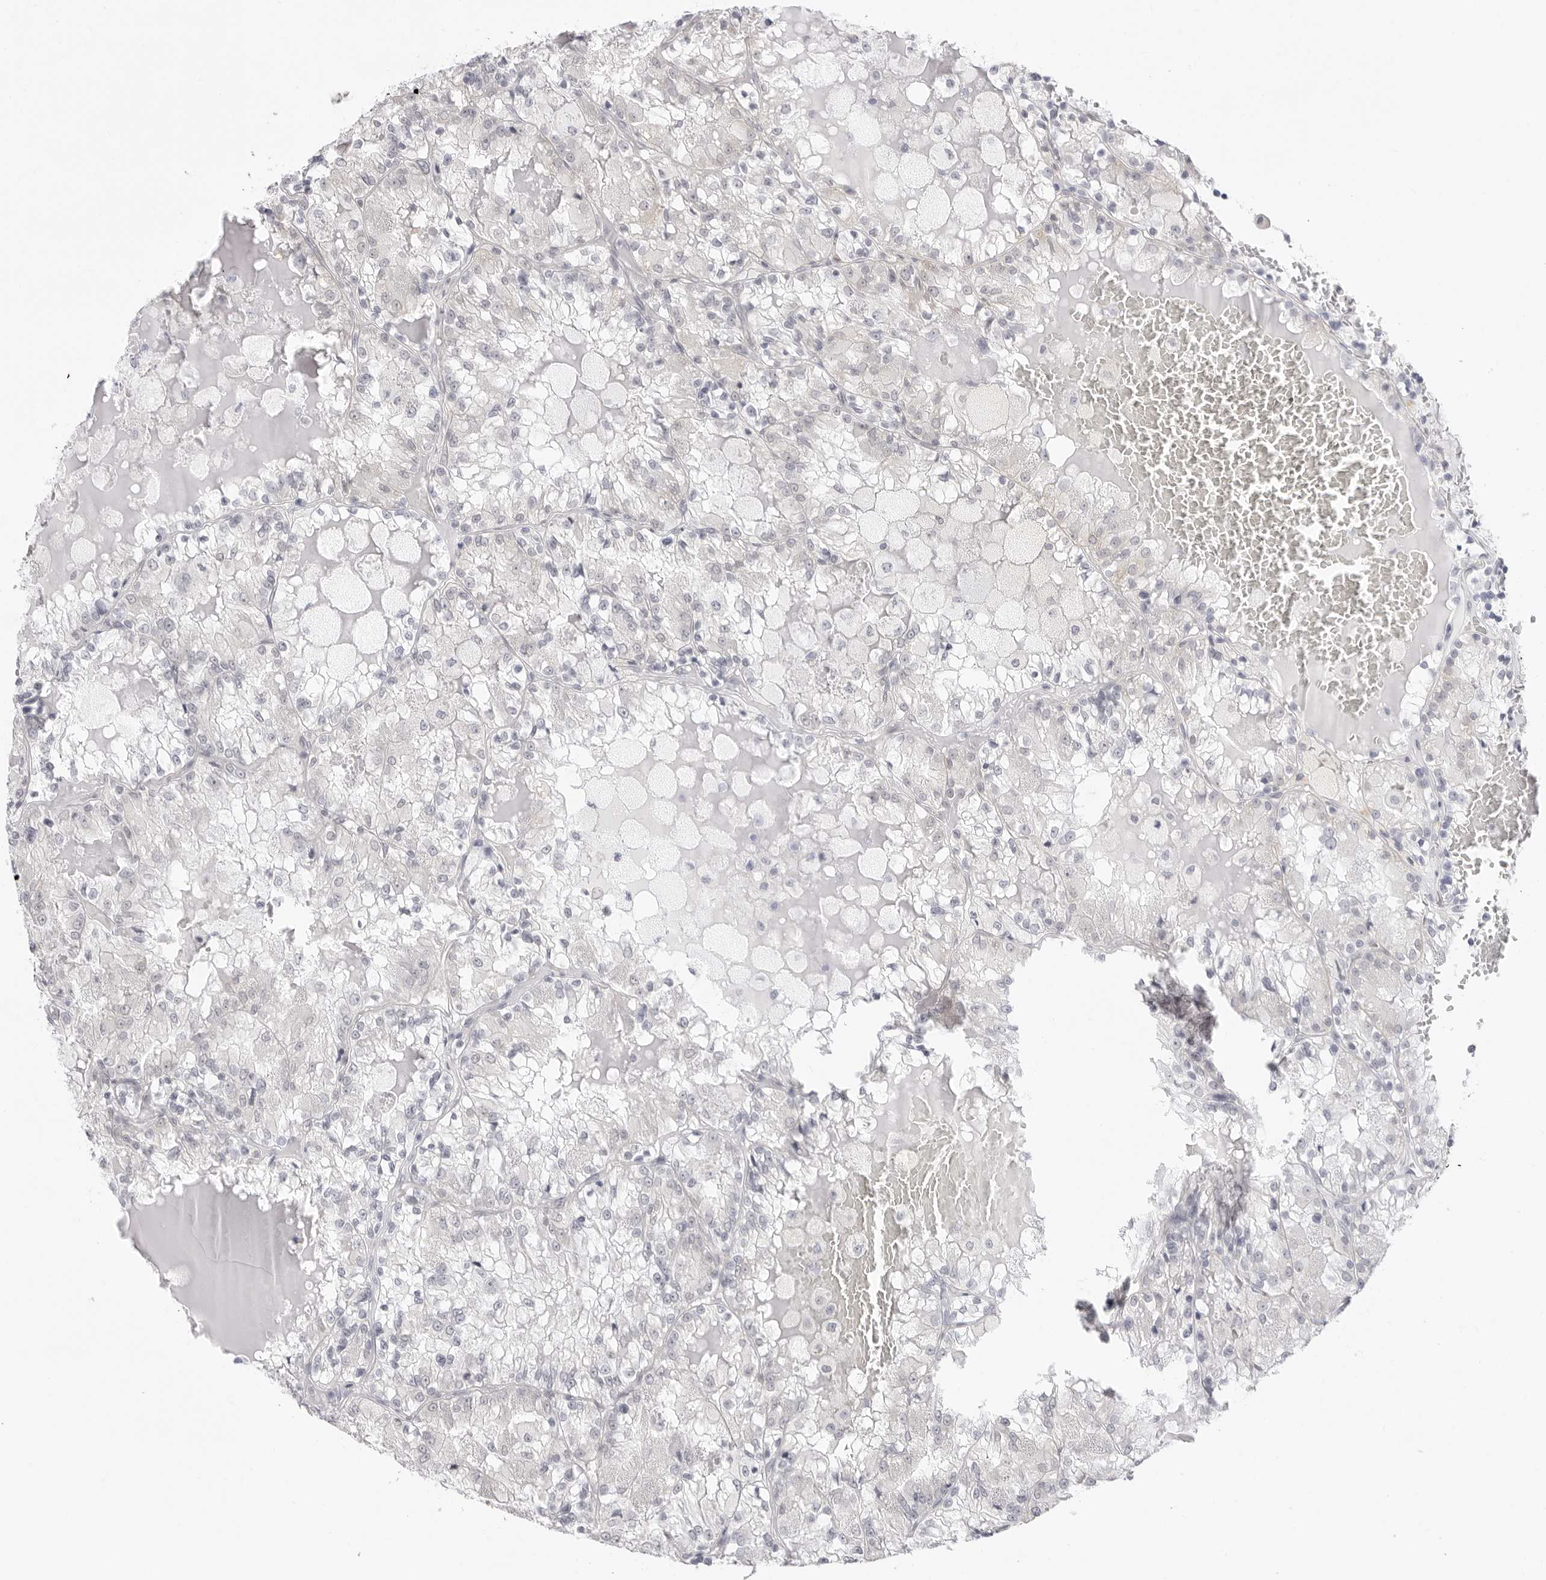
{"staining": {"intensity": "negative", "quantity": "none", "location": "none"}, "tissue": "renal cancer", "cell_type": "Tumor cells", "image_type": "cancer", "snomed": [{"axis": "morphology", "description": "Adenocarcinoma, NOS"}, {"axis": "topography", "description": "Kidney"}], "caption": "An IHC micrograph of renal cancer is shown. There is no staining in tumor cells of renal cancer.", "gene": "FDPS", "patient": {"sex": "female", "age": 56}}